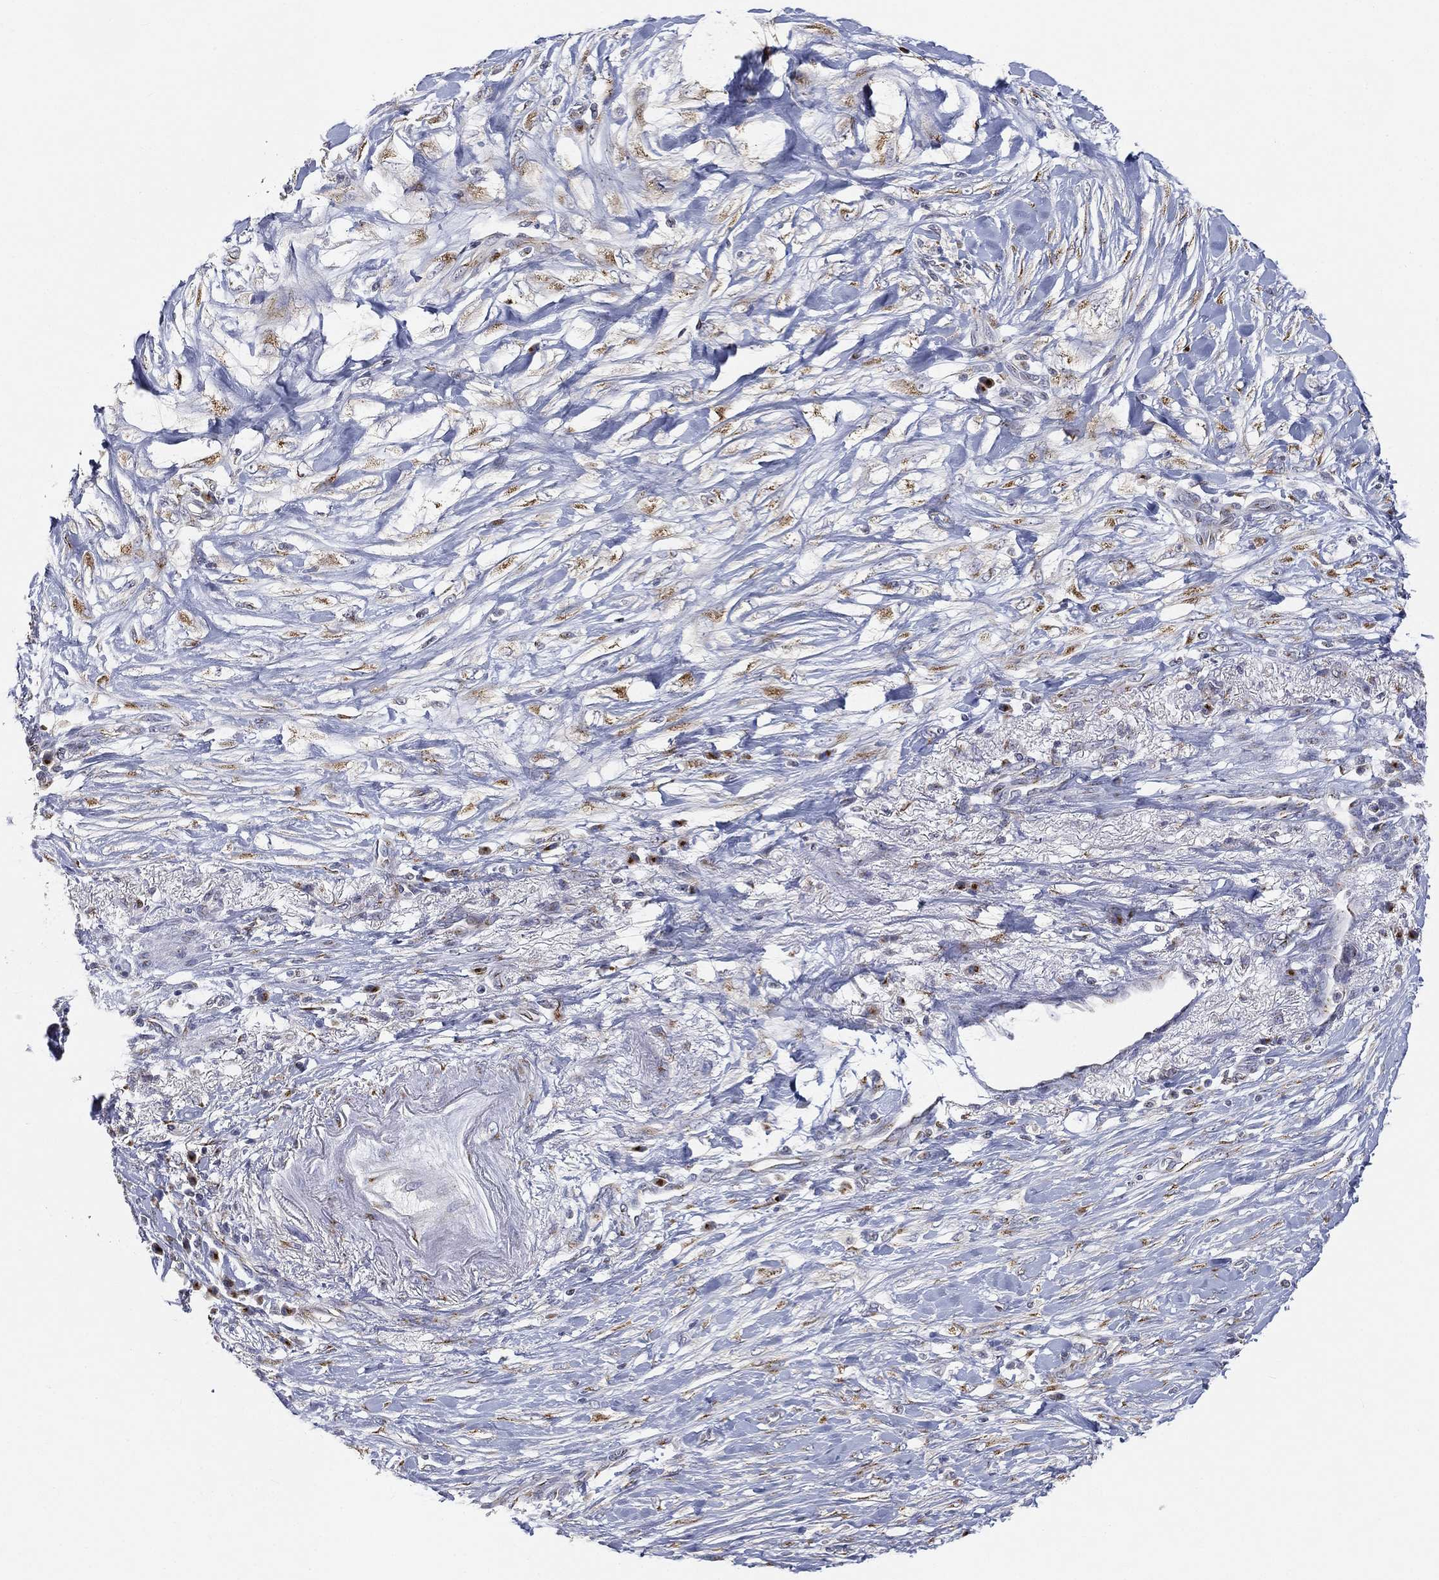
{"staining": {"intensity": "moderate", "quantity": ">75%", "location": "cytoplasmic/membranous"}, "tissue": "pancreatic cancer", "cell_type": "Tumor cells", "image_type": "cancer", "snomed": [{"axis": "morphology", "description": "Adenocarcinoma, NOS"}, {"axis": "topography", "description": "Pancreas"}], "caption": "This histopathology image reveals immunohistochemistry staining of pancreatic adenocarcinoma, with medium moderate cytoplasmic/membranous expression in about >75% of tumor cells.", "gene": "TICAM1", "patient": {"sex": "female", "age": 72}}